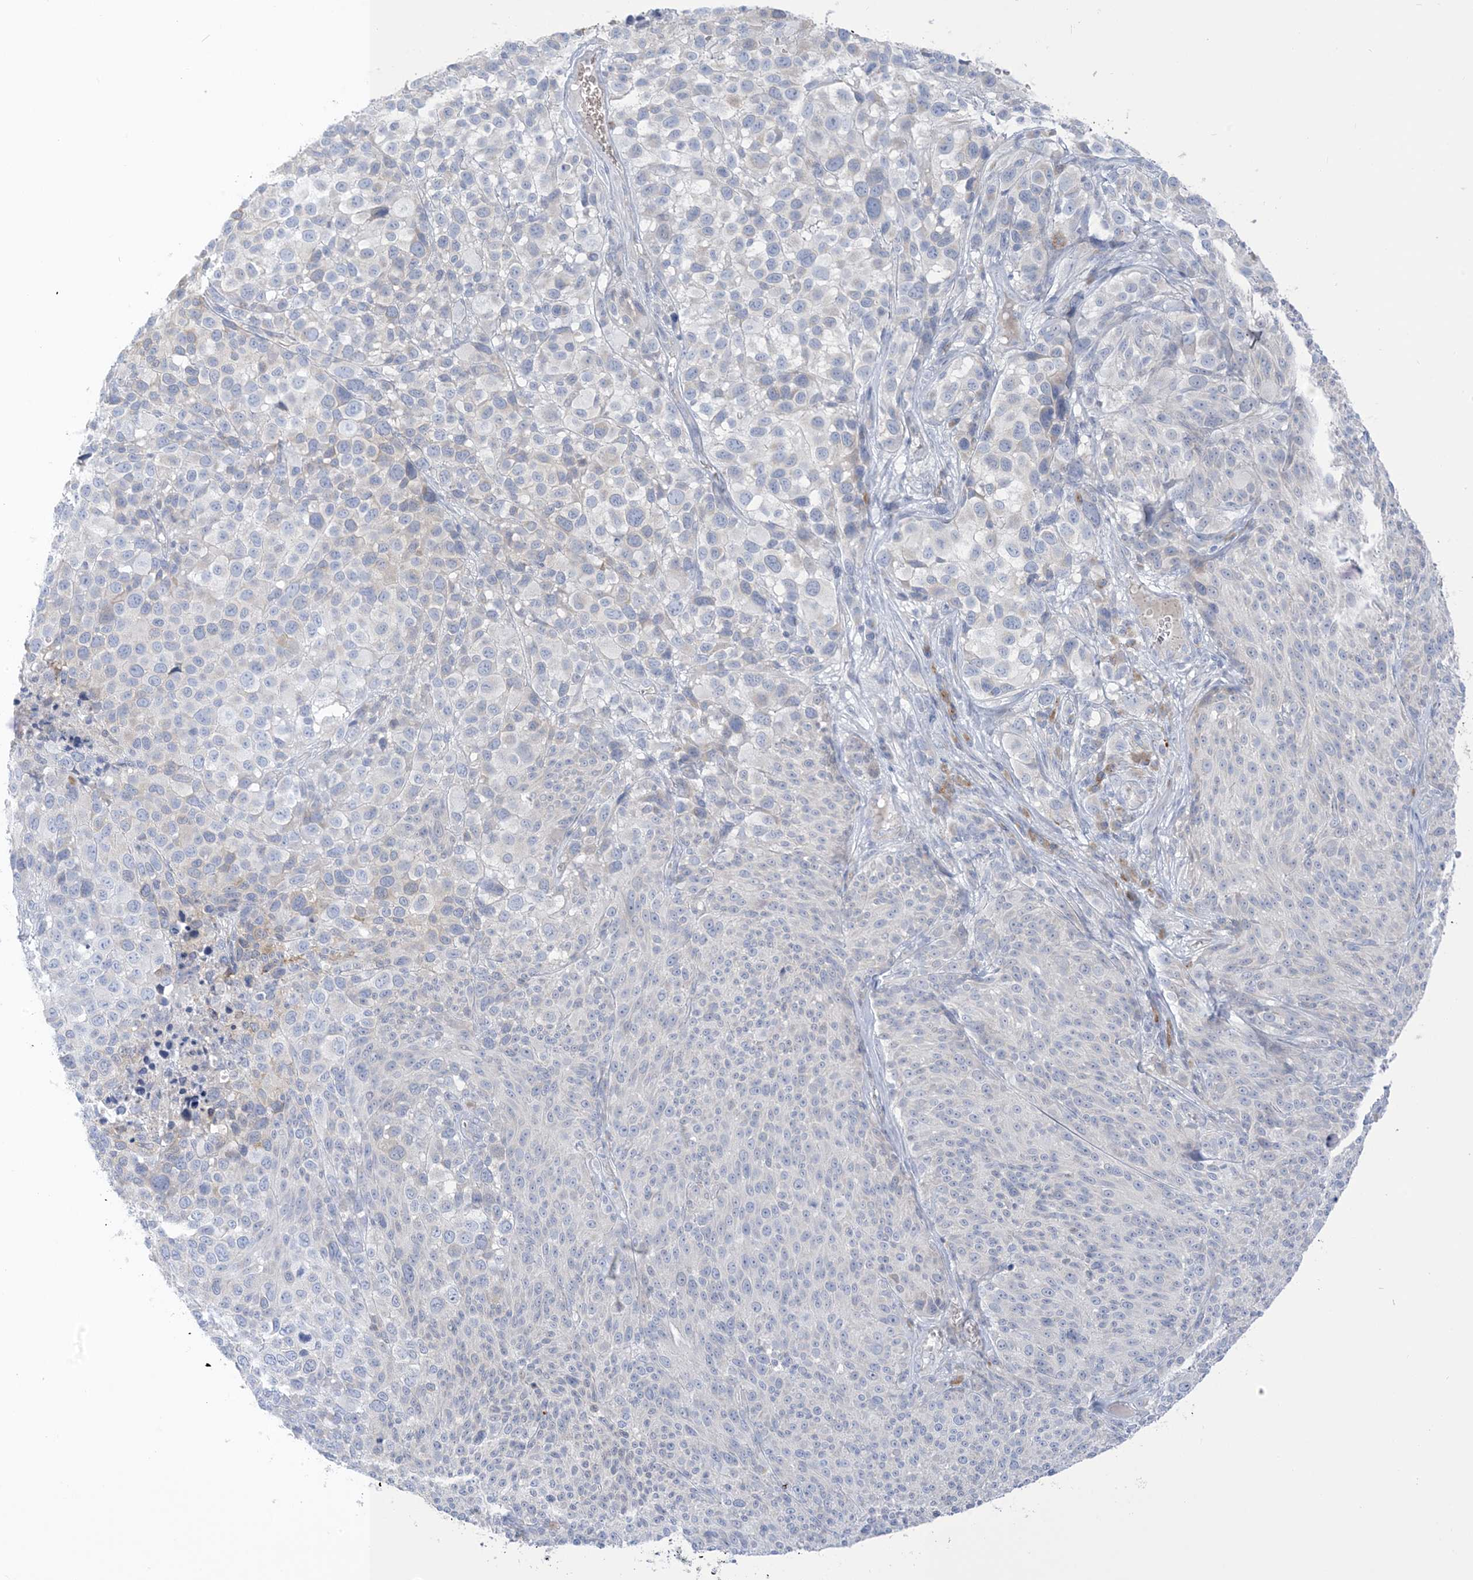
{"staining": {"intensity": "negative", "quantity": "none", "location": "none"}, "tissue": "melanoma", "cell_type": "Tumor cells", "image_type": "cancer", "snomed": [{"axis": "morphology", "description": "Malignant melanoma, NOS"}, {"axis": "topography", "description": "Skin of trunk"}], "caption": "The histopathology image demonstrates no significant positivity in tumor cells of malignant melanoma. (DAB immunohistochemistry visualized using brightfield microscopy, high magnification).", "gene": "XIRP2", "patient": {"sex": "male", "age": 71}}